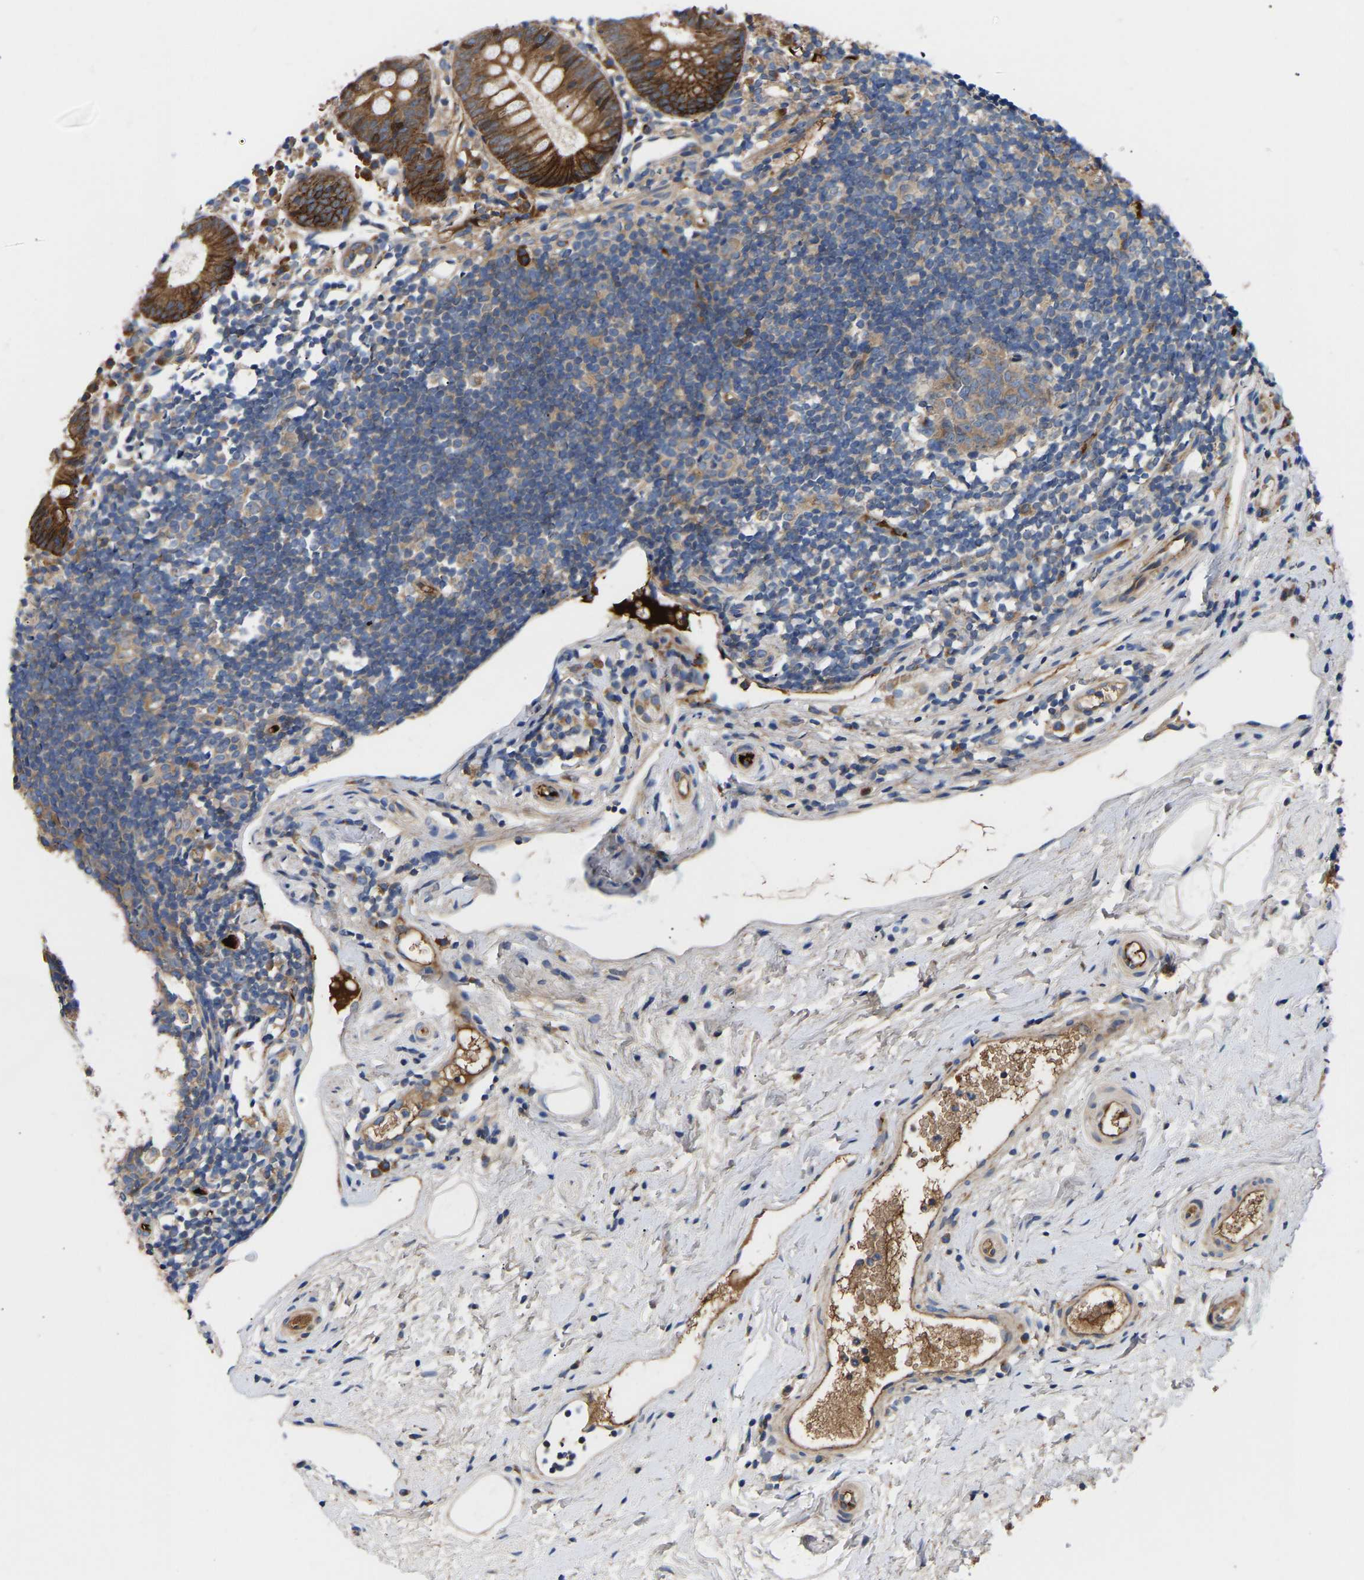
{"staining": {"intensity": "strong", "quantity": ">75%", "location": "cytoplasmic/membranous"}, "tissue": "appendix", "cell_type": "Glandular cells", "image_type": "normal", "snomed": [{"axis": "morphology", "description": "Normal tissue, NOS"}, {"axis": "topography", "description": "Appendix"}], "caption": "Glandular cells reveal high levels of strong cytoplasmic/membranous staining in about >75% of cells in unremarkable appendix.", "gene": "AIMP2", "patient": {"sex": "female", "age": 20}}